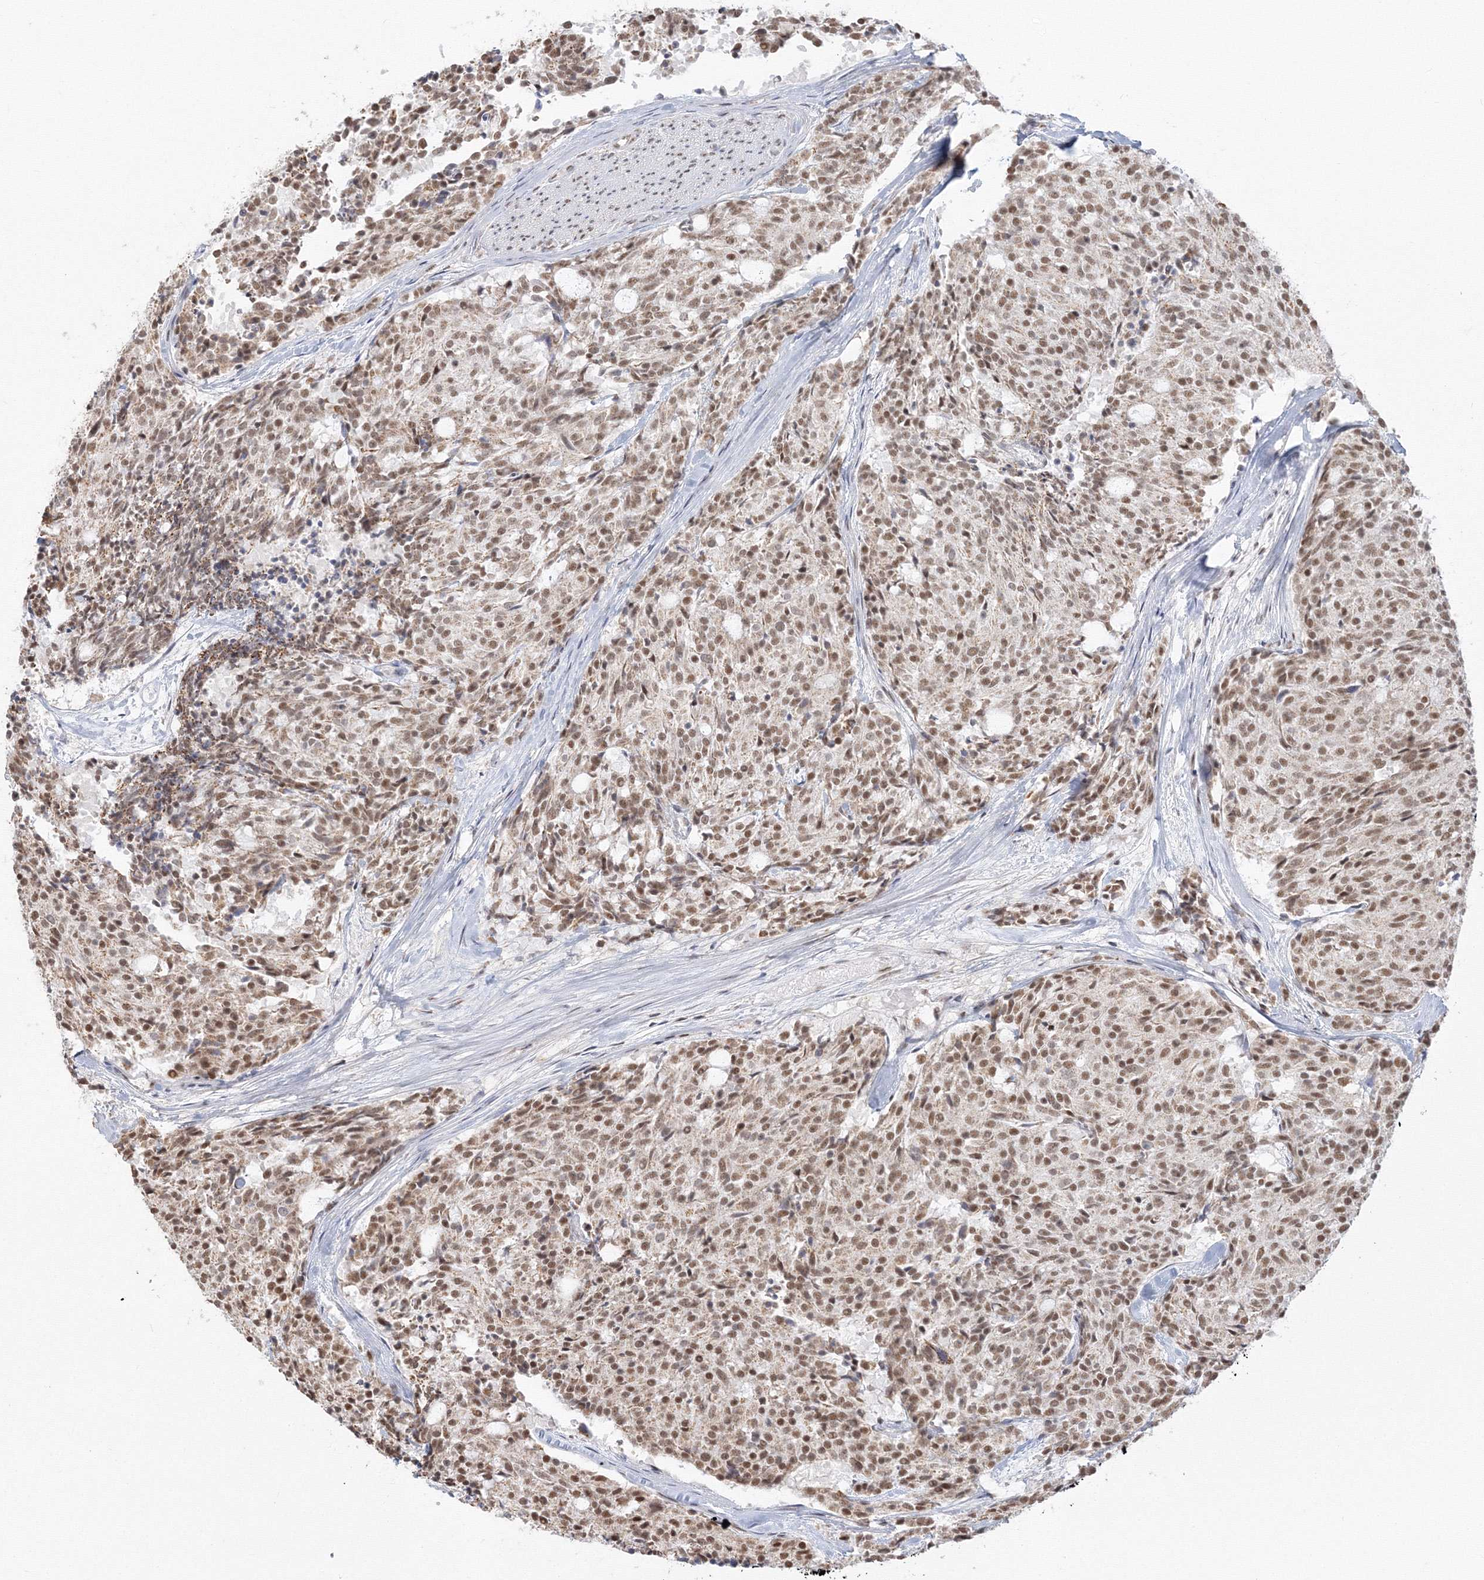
{"staining": {"intensity": "moderate", "quantity": ">75%", "location": "nuclear"}, "tissue": "carcinoid", "cell_type": "Tumor cells", "image_type": "cancer", "snomed": [{"axis": "morphology", "description": "Carcinoid, malignant, NOS"}, {"axis": "topography", "description": "Pancreas"}], "caption": "IHC micrograph of neoplastic tissue: malignant carcinoid stained using IHC displays medium levels of moderate protein expression localized specifically in the nuclear of tumor cells, appearing as a nuclear brown color.", "gene": "PPP4R2", "patient": {"sex": "female", "age": 54}}